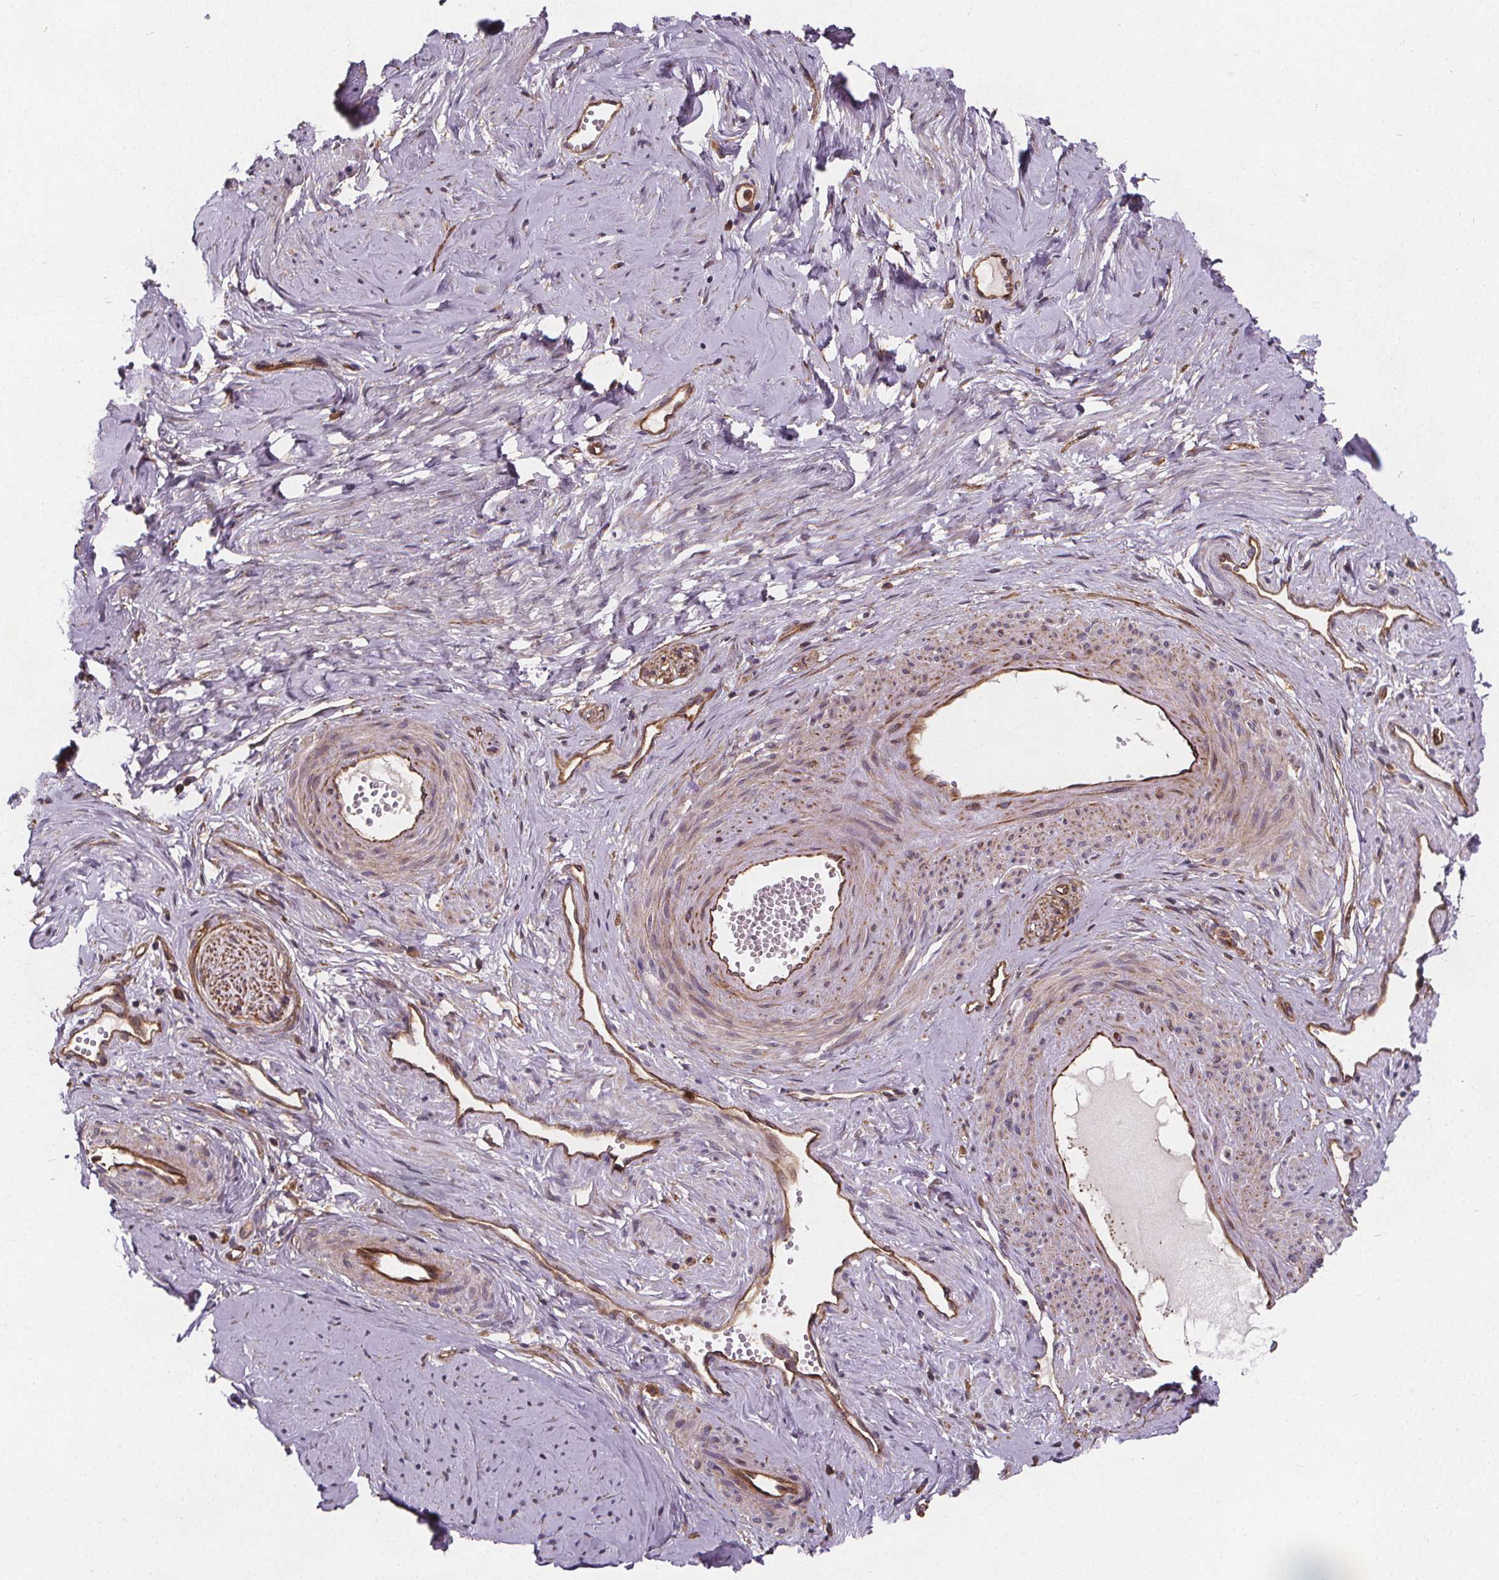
{"staining": {"intensity": "weak", "quantity": "25%-75%", "location": "cytoplasmic/membranous"}, "tissue": "smooth muscle", "cell_type": "Smooth muscle cells", "image_type": "normal", "snomed": [{"axis": "morphology", "description": "Normal tissue, NOS"}, {"axis": "topography", "description": "Smooth muscle"}], "caption": "The photomicrograph shows immunohistochemical staining of benign smooth muscle. There is weak cytoplasmic/membranous staining is seen in about 25%-75% of smooth muscle cells.", "gene": "CLINT1", "patient": {"sex": "female", "age": 48}}